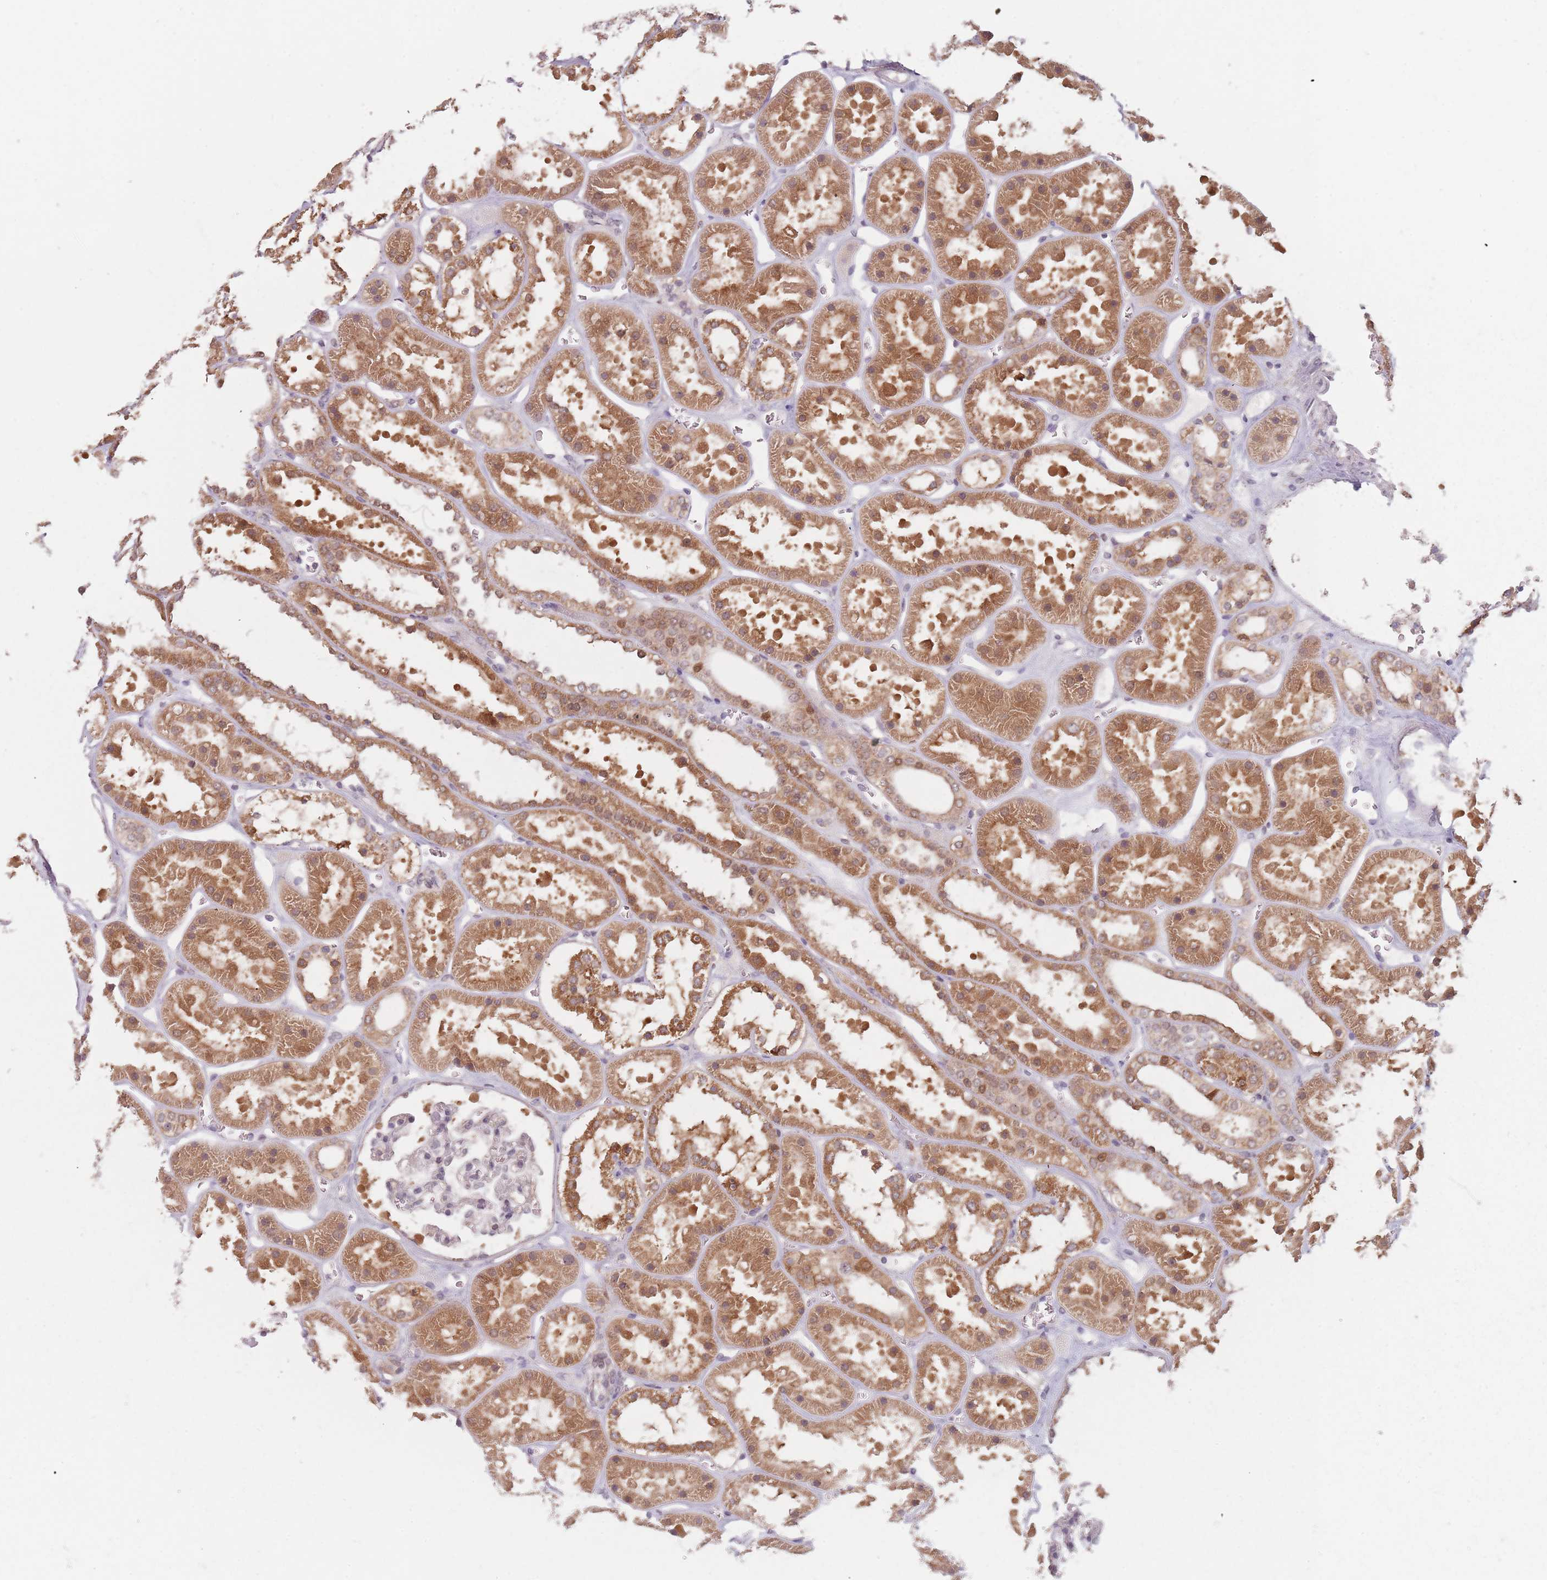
{"staining": {"intensity": "negative", "quantity": "none", "location": "none"}, "tissue": "kidney", "cell_type": "Cells in glomeruli", "image_type": "normal", "snomed": [{"axis": "morphology", "description": "Normal tissue, NOS"}, {"axis": "topography", "description": "Kidney"}], "caption": "A high-resolution image shows immunohistochemistry staining of normal kidney, which reveals no significant expression in cells in glomeruli.", "gene": "NAXE", "patient": {"sex": "female", "age": 41}}